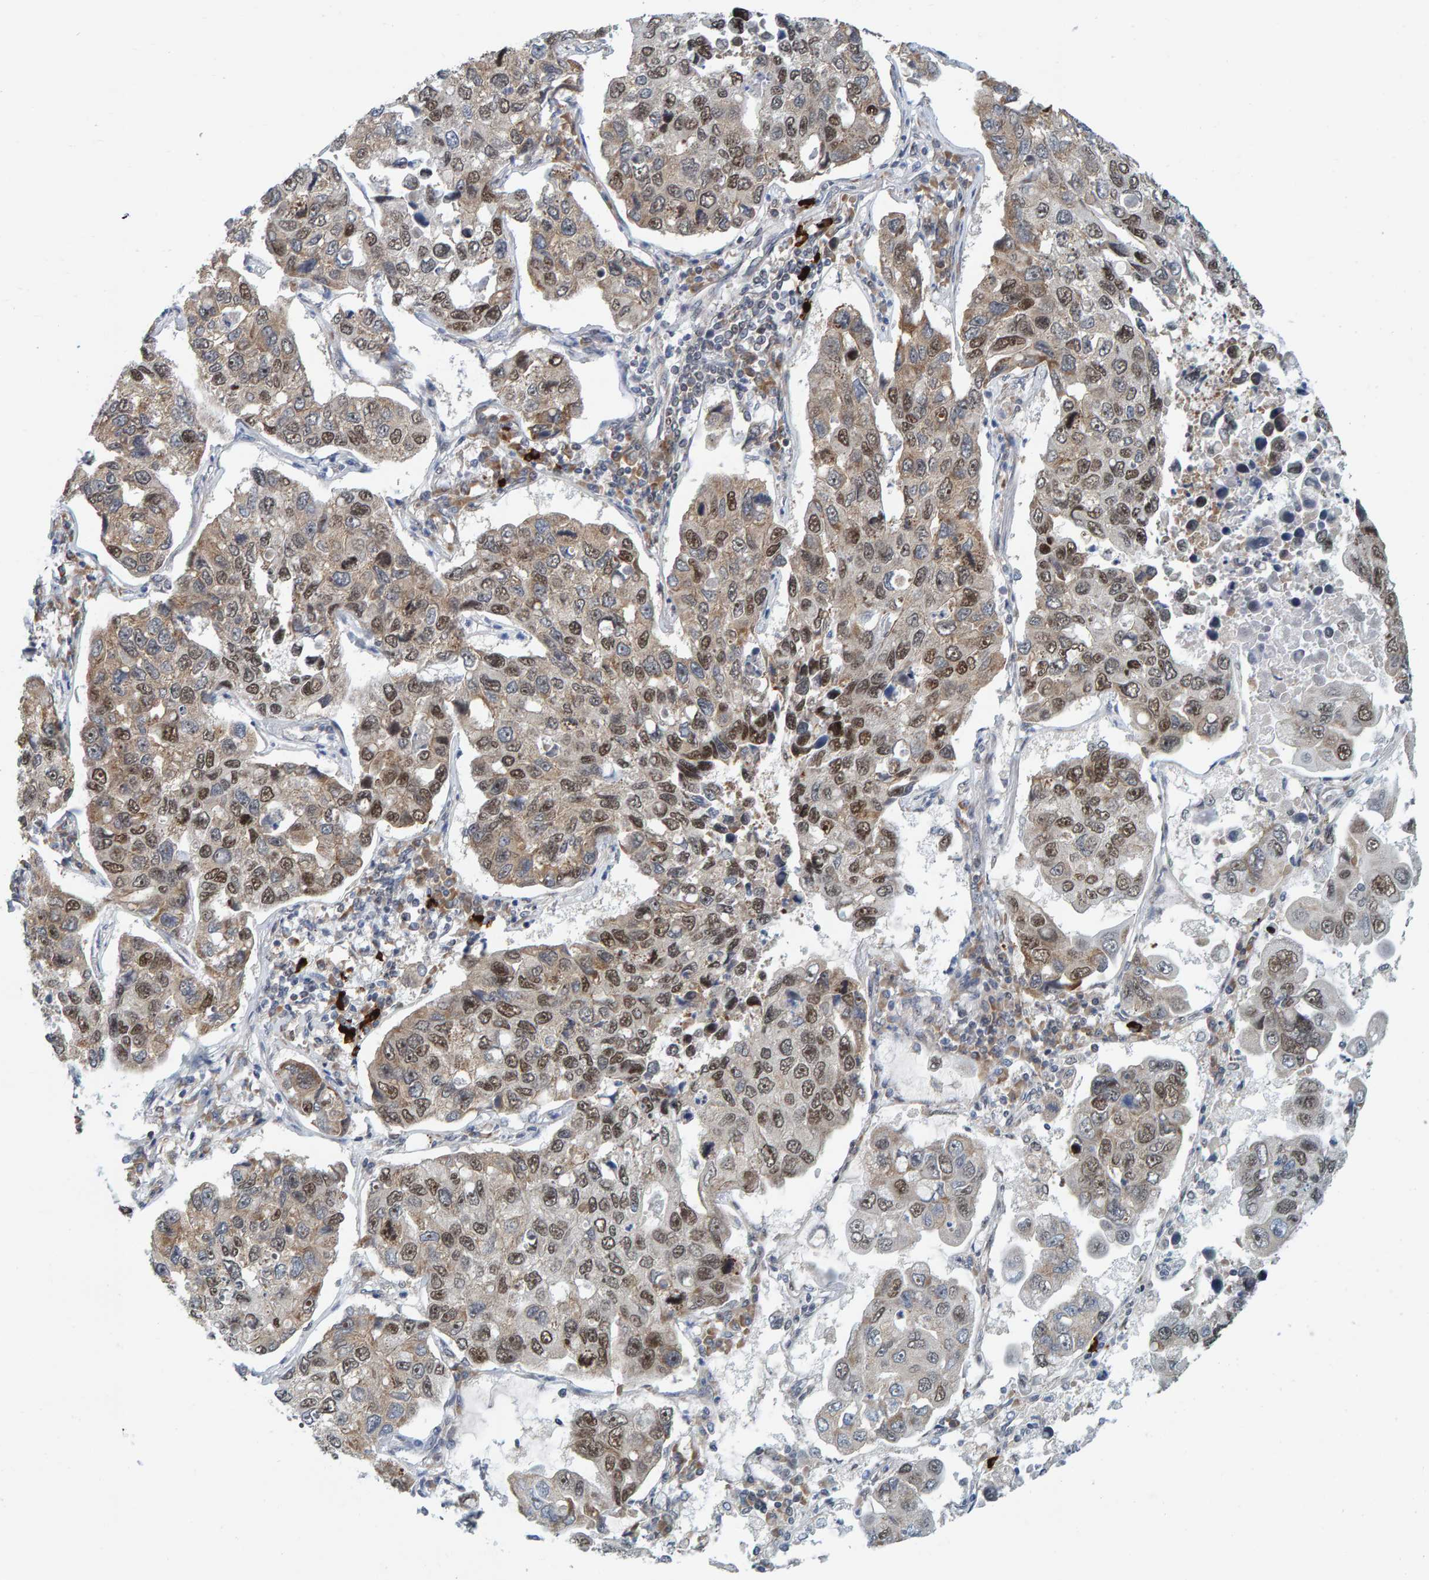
{"staining": {"intensity": "moderate", "quantity": ">75%", "location": "cytoplasmic/membranous,nuclear"}, "tissue": "lung cancer", "cell_type": "Tumor cells", "image_type": "cancer", "snomed": [{"axis": "morphology", "description": "Adenocarcinoma, NOS"}, {"axis": "topography", "description": "Lung"}], "caption": "Moderate cytoplasmic/membranous and nuclear protein staining is appreciated in approximately >75% of tumor cells in lung adenocarcinoma.", "gene": "POLR1E", "patient": {"sex": "male", "age": 64}}